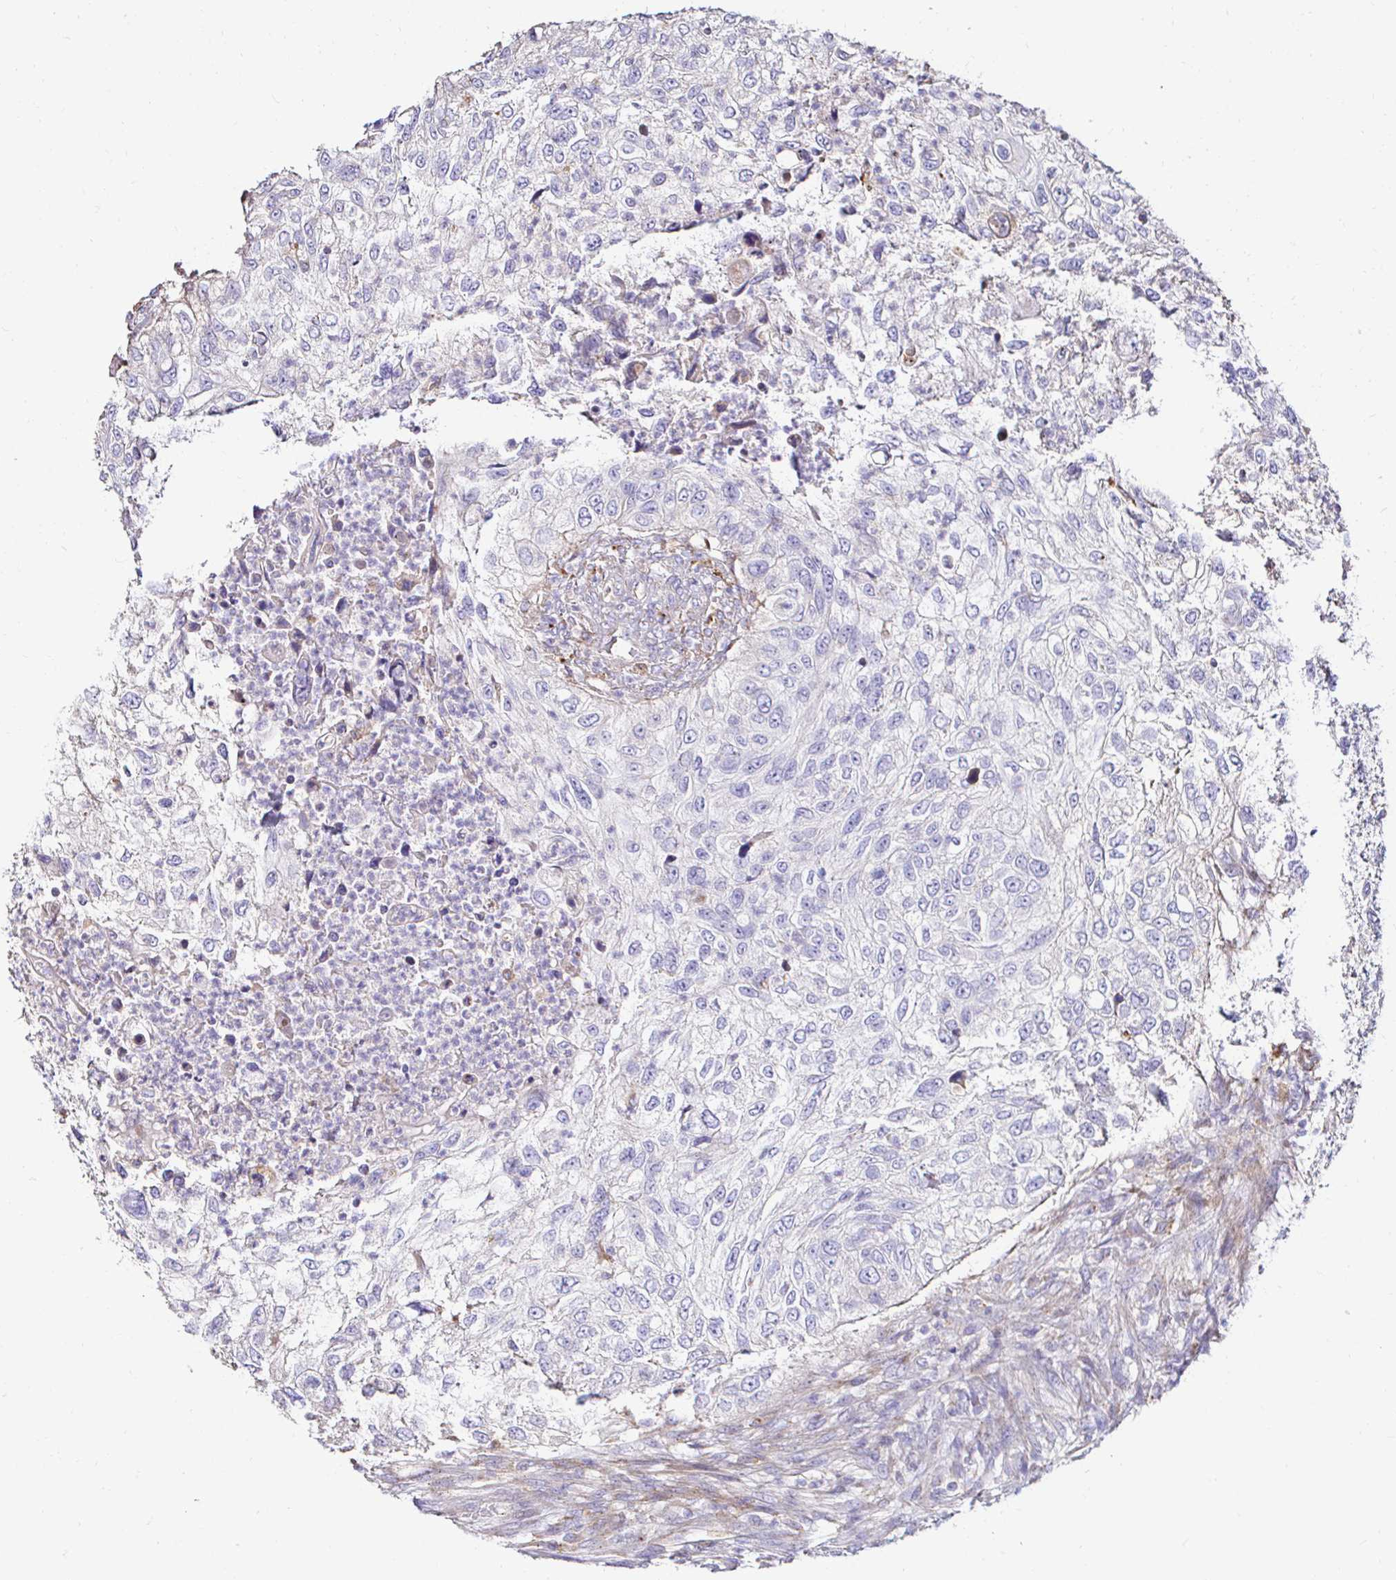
{"staining": {"intensity": "negative", "quantity": "none", "location": "none"}, "tissue": "urothelial cancer", "cell_type": "Tumor cells", "image_type": "cancer", "snomed": [{"axis": "morphology", "description": "Urothelial carcinoma, High grade"}, {"axis": "topography", "description": "Urinary bladder"}], "caption": "IHC photomicrograph of neoplastic tissue: high-grade urothelial carcinoma stained with DAB displays no significant protein positivity in tumor cells.", "gene": "GALNS", "patient": {"sex": "female", "age": 60}}